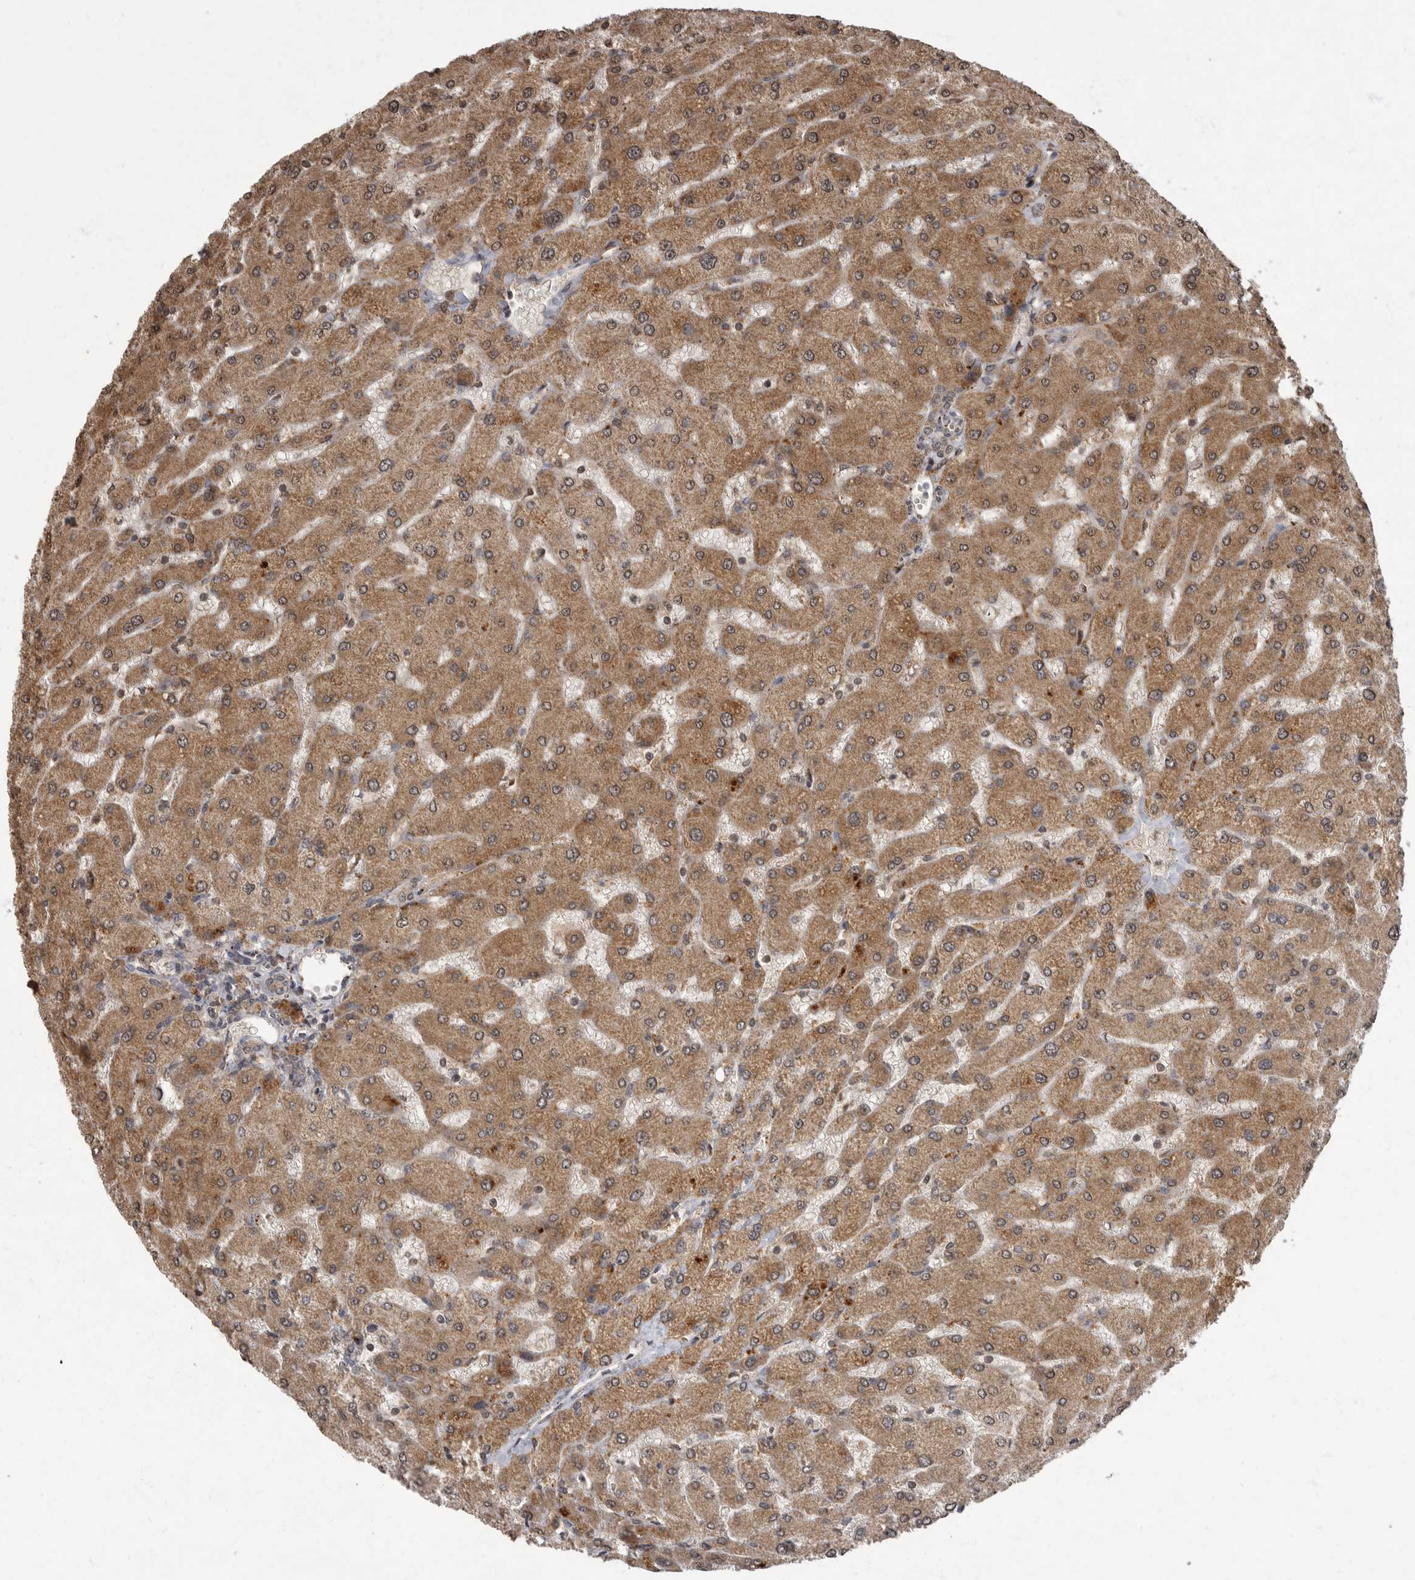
{"staining": {"intensity": "weak", "quantity": "<25%", "location": "cytoplasmic/membranous"}, "tissue": "liver", "cell_type": "Cholangiocytes", "image_type": "normal", "snomed": [{"axis": "morphology", "description": "Normal tissue, NOS"}, {"axis": "topography", "description": "Liver"}], "caption": "High magnification brightfield microscopy of unremarkable liver stained with DAB (3,3'-diaminobenzidine) (brown) and counterstained with hematoxylin (blue): cholangiocytes show no significant staining. (DAB (3,3'-diaminobenzidine) IHC, high magnification).", "gene": "MAFG", "patient": {"sex": "male", "age": 55}}